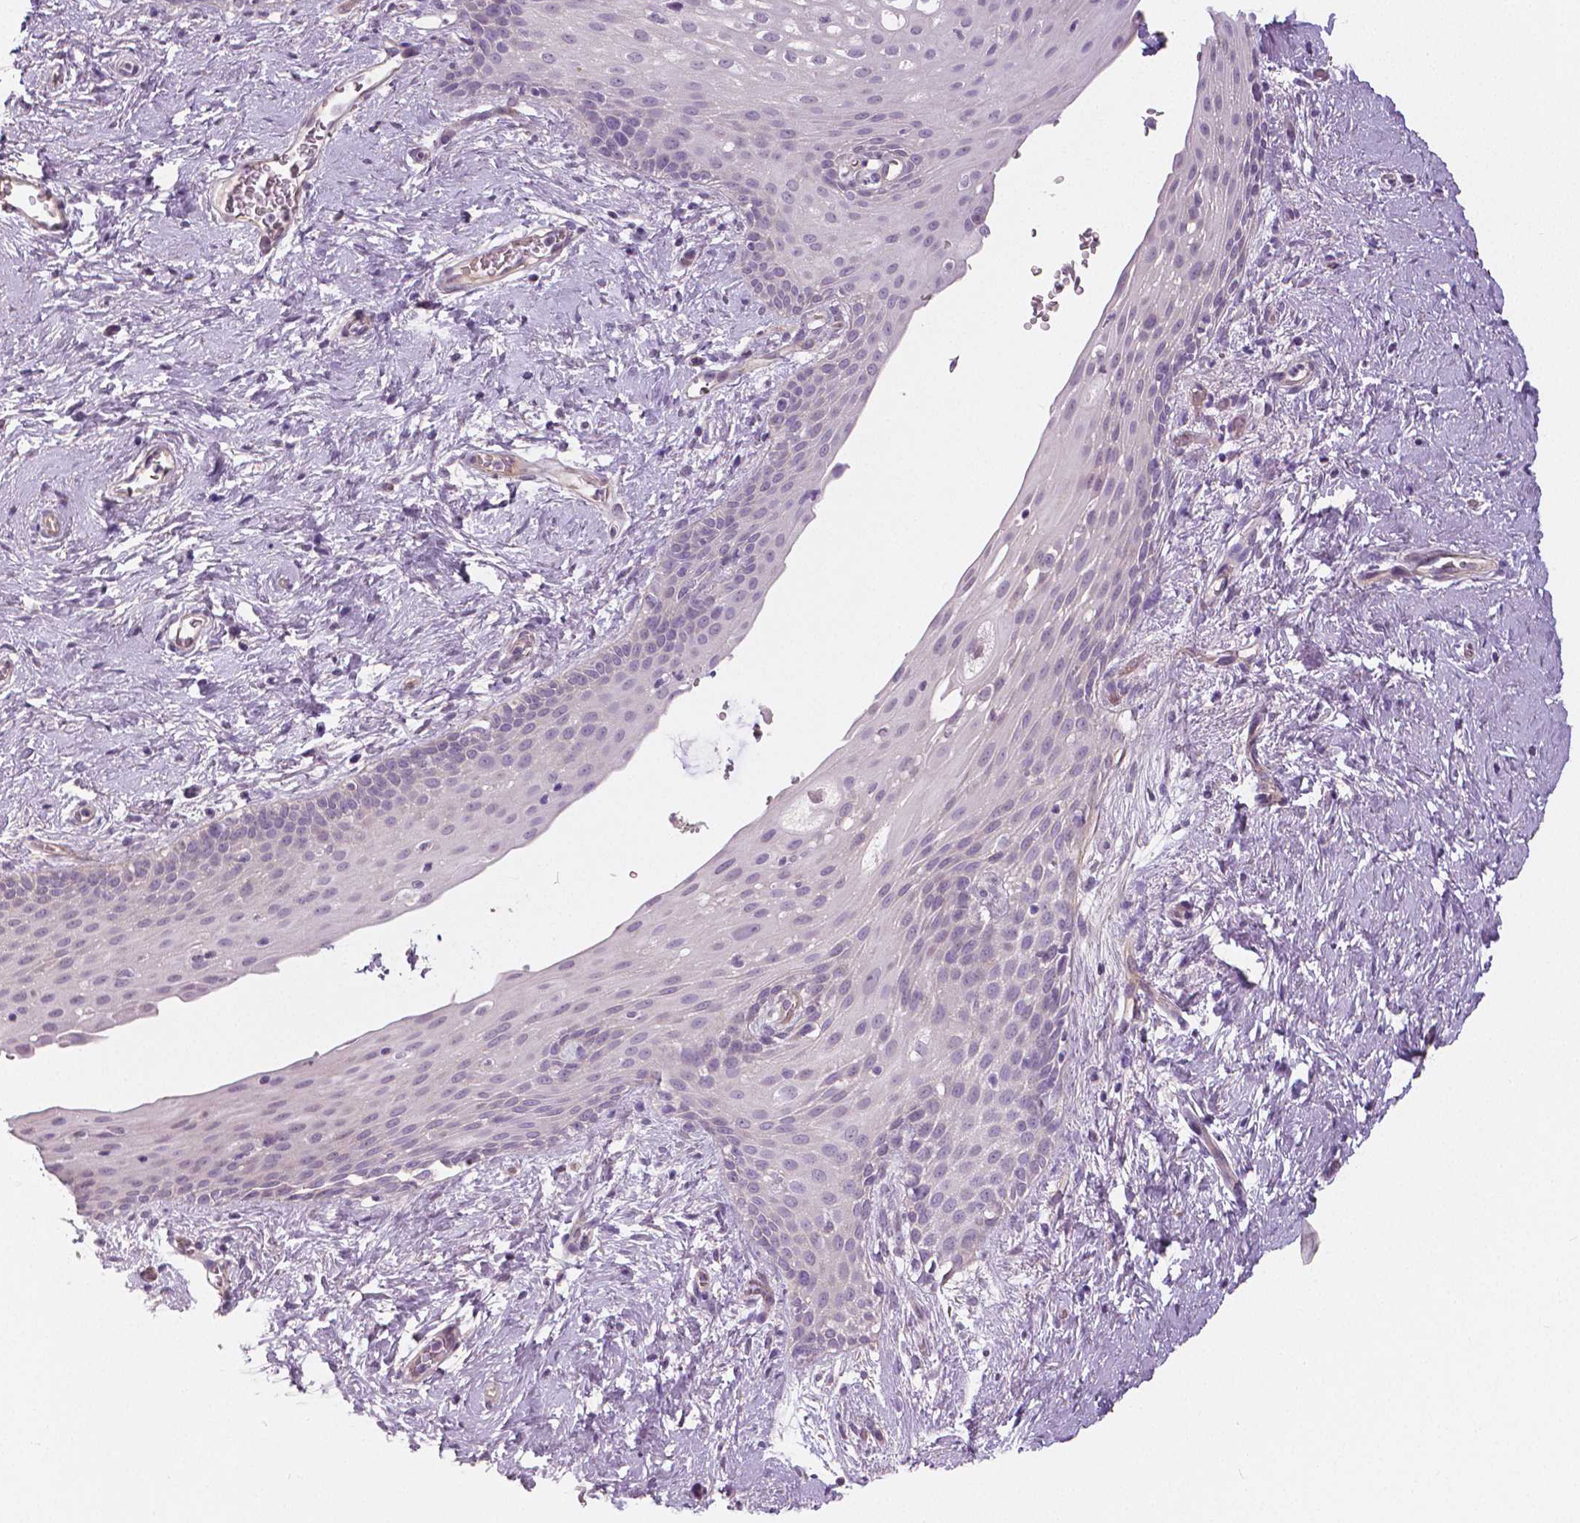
{"staining": {"intensity": "moderate", "quantity": "<25%", "location": "cytoplasmic/membranous"}, "tissue": "skin", "cell_type": "Epidermal cells", "image_type": "normal", "snomed": [{"axis": "morphology", "description": "Normal tissue, NOS"}, {"axis": "topography", "description": "Anal"}], "caption": "A brown stain shows moderate cytoplasmic/membranous staining of a protein in epidermal cells of unremarkable skin.", "gene": "FLT1", "patient": {"sex": "female", "age": 46}}